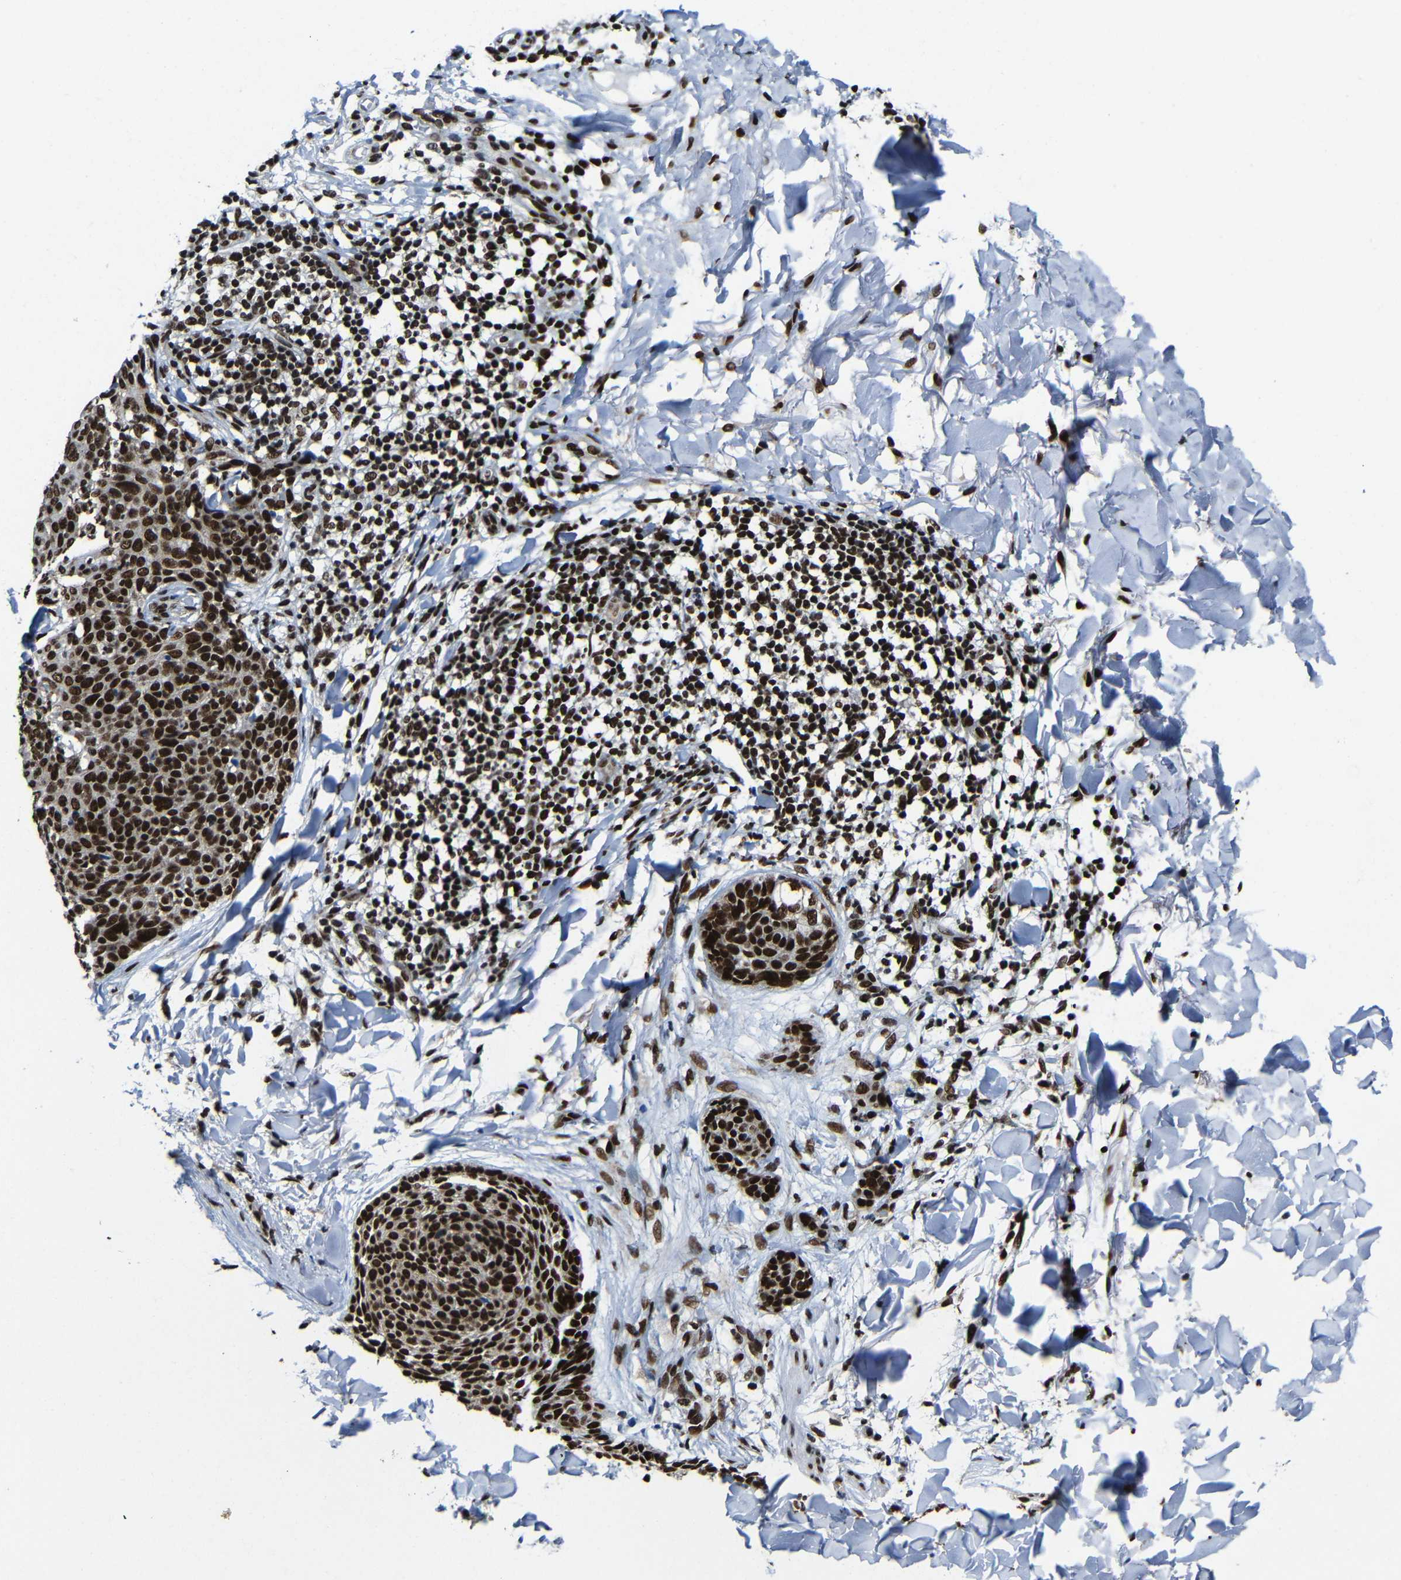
{"staining": {"intensity": "strong", "quantity": ">75%", "location": "nuclear"}, "tissue": "skin cancer", "cell_type": "Tumor cells", "image_type": "cancer", "snomed": [{"axis": "morphology", "description": "Normal tissue, NOS"}, {"axis": "morphology", "description": "Basal cell carcinoma"}, {"axis": "topography", "description": "Skin"}], "caption": "Immunohistochemical staining of human skin basal cell carcinoma reveals high levels of strong nuclear protein positivity in approximately >75% of tumor cells.", "gene": "PTBP1", "patient": {"sex": "female", "age": 57}}